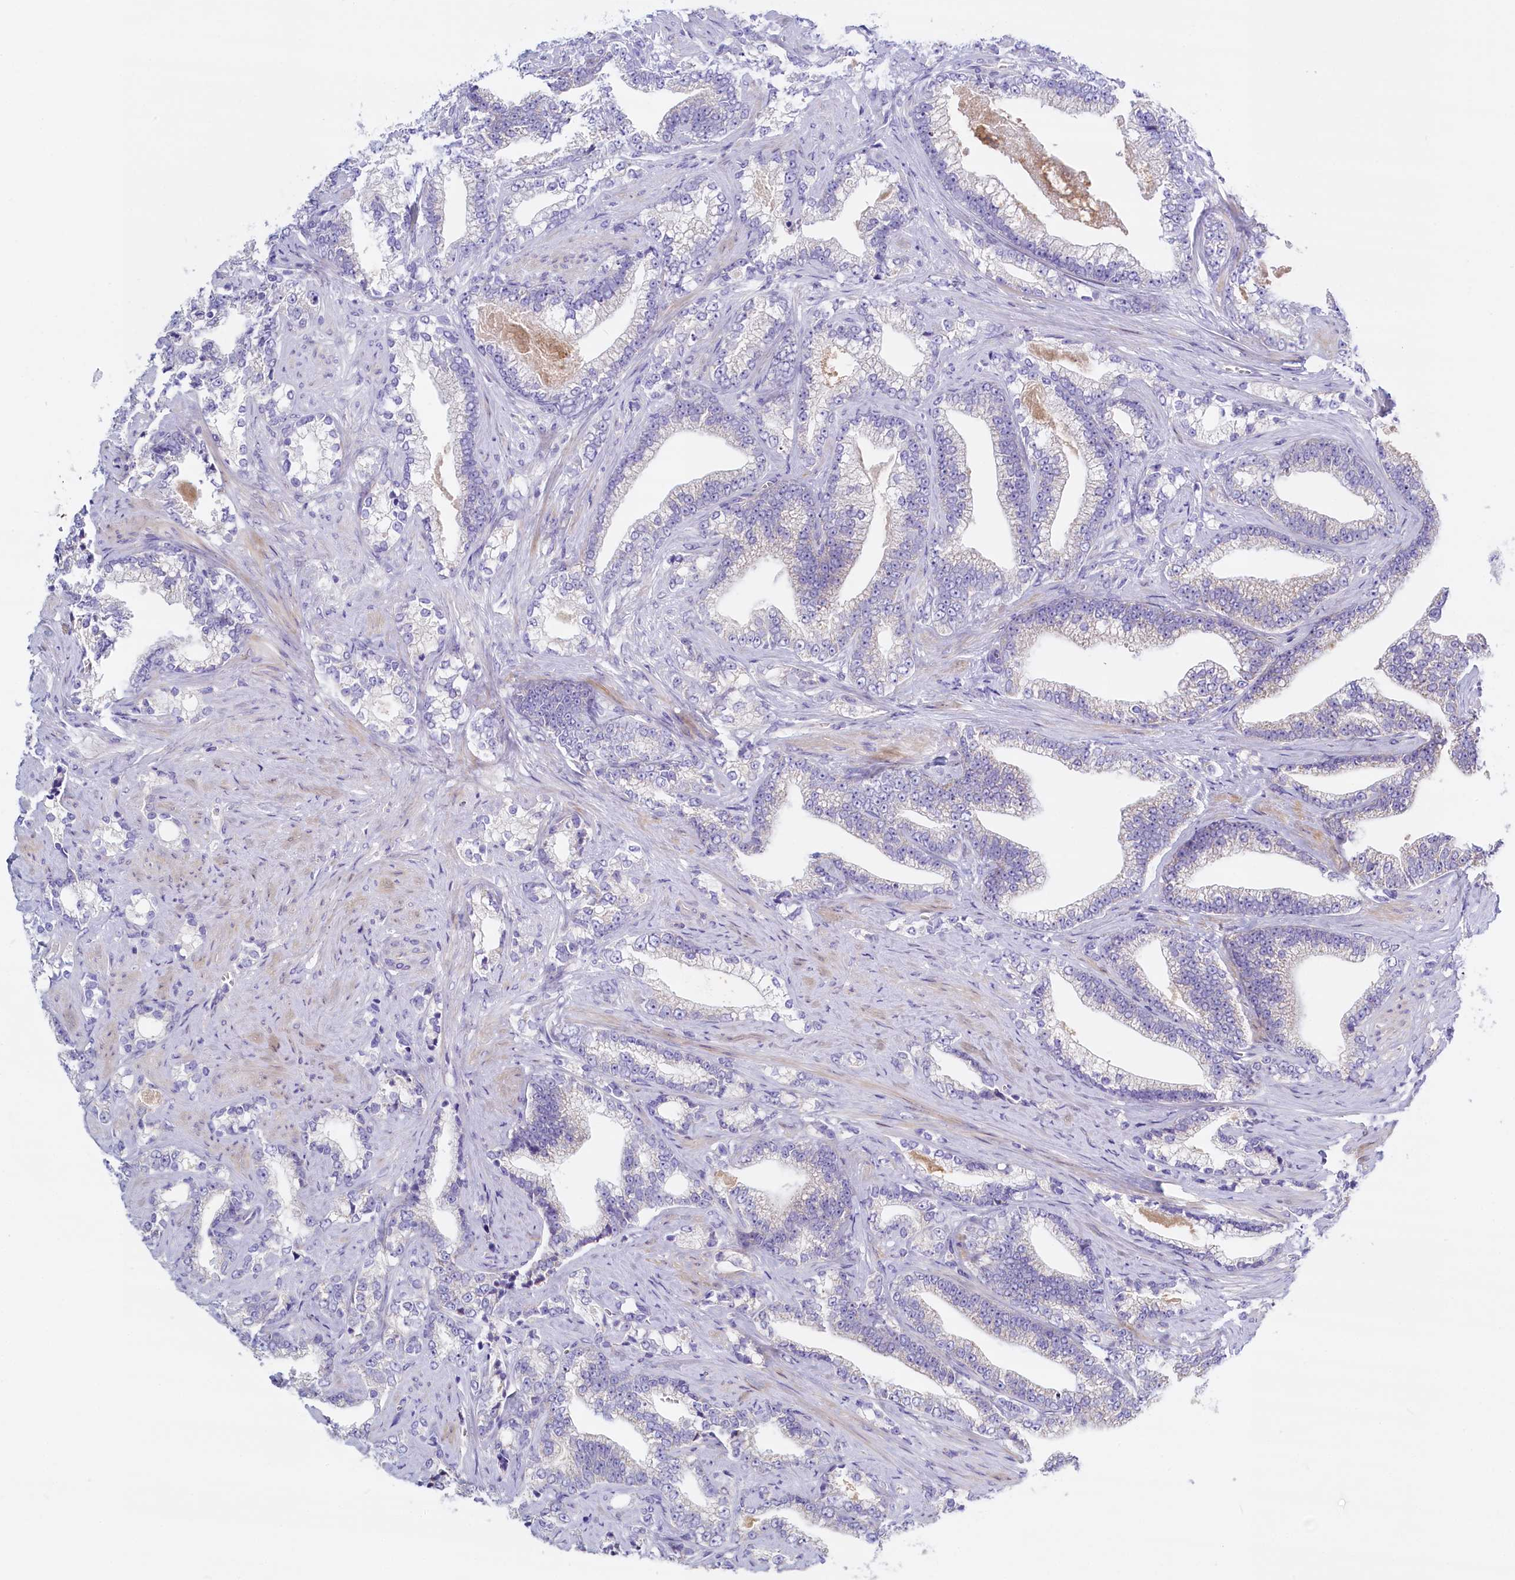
{"staining": {"intensity": "negative", "quantity": "none", "location": "none"}, "tissue": "prostate cancer", "cell_type": "Tumor cells", "image_type": "cancer", "snomed": [{"axis": "morphology", "description": "Adenocarcinoma, High grade"}, {"axis": "topography", "description": "Prostate and seminal vesicle, NOS"}], "caption": "IHC photomicrograph of neoplastic tissue: human prostate cancer (adenocarcinoma (high-grade)) stained with DAB (3,3'-diaminobenzidine) shows no significant protein staining in tumor cells.", "gene": "RTTN", "patient": {"sex": "male", "age": 67}}